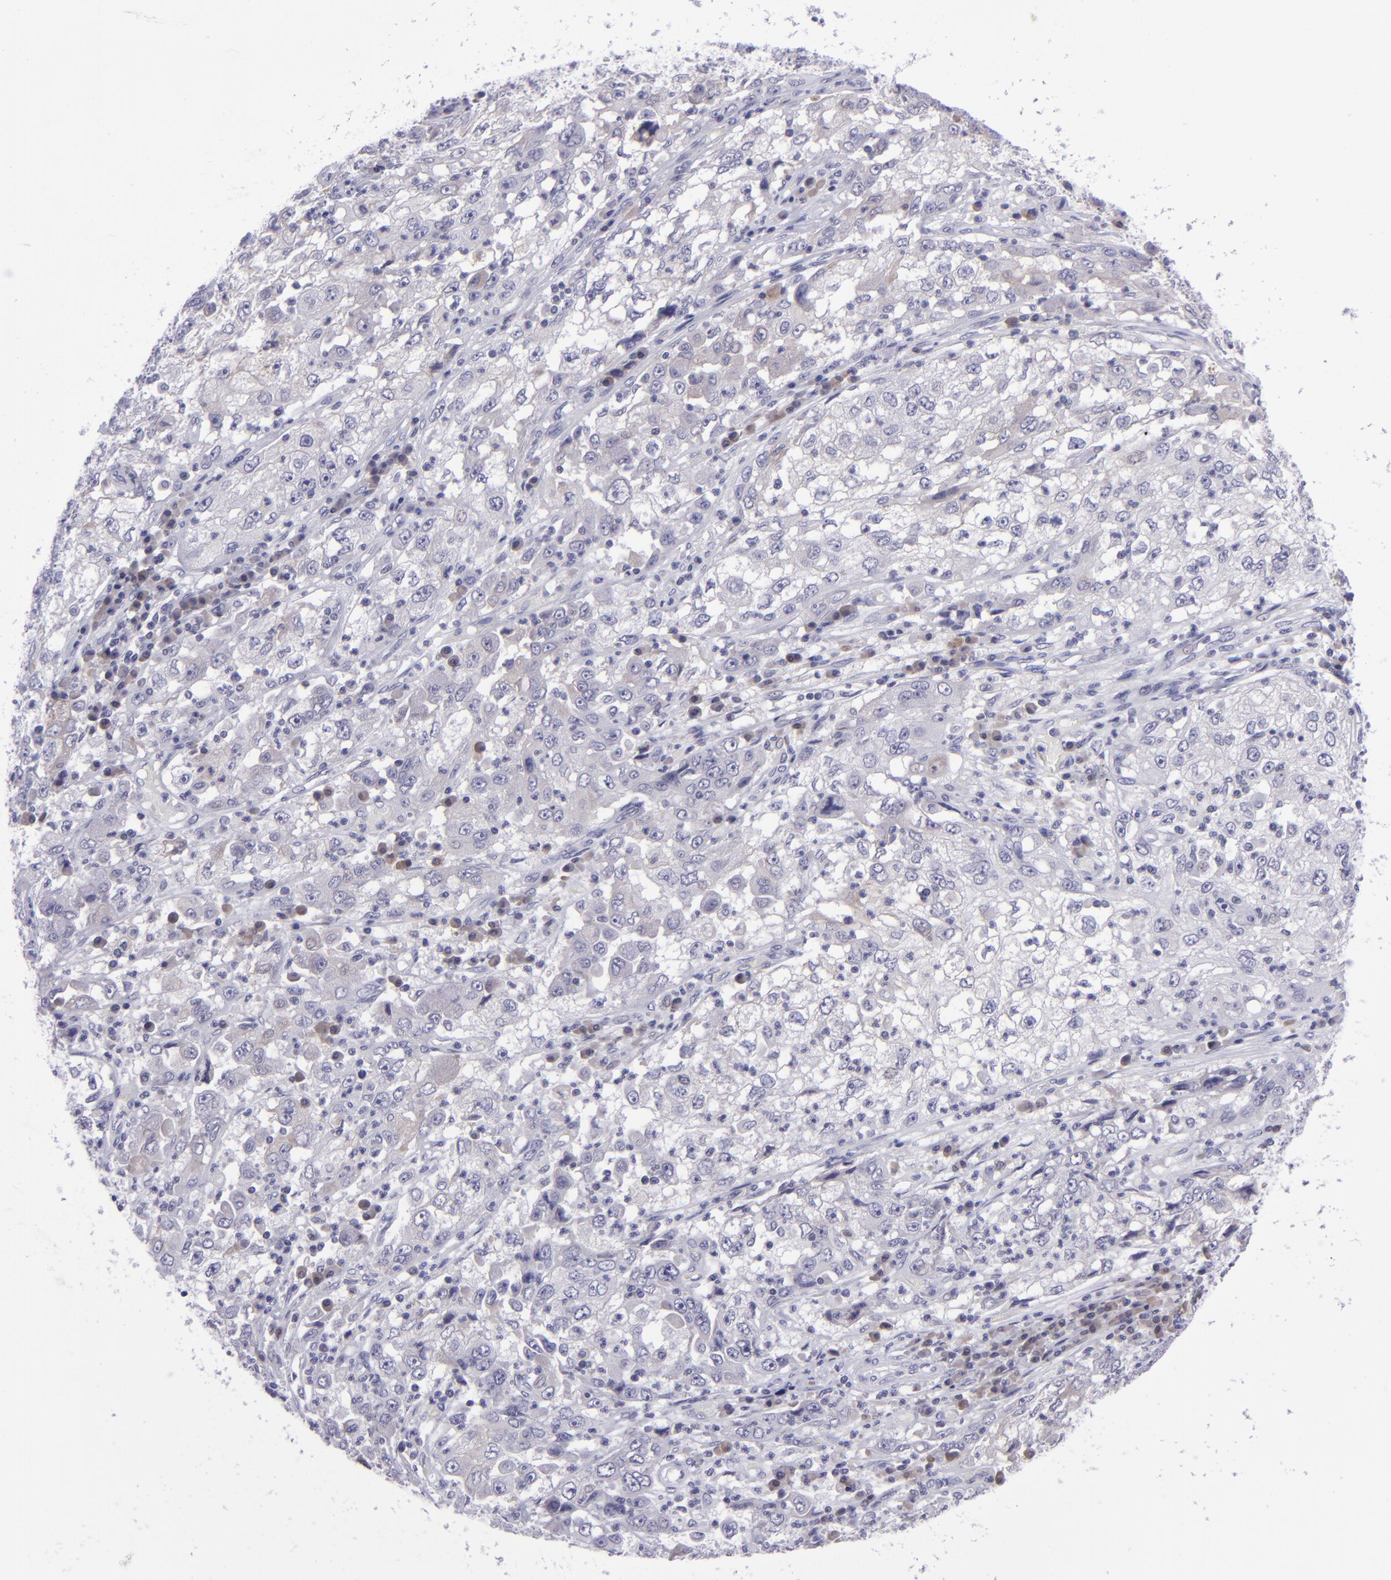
{"staining": {"intensity": "negative", "quantity": "none", "location": "none"}, "tissue": "cervical cancer", "cell_type": "Tumor cells", "image_type": "cancer", "snomed": [{"axis": "morphology", "description": "Squamous cell carcinoma, NOS"}, {"axis": "topography", "description": "Cervix"}], "caption": "Cervical cancer was stained to show a protein in brown. There is no significant expression in tumor cells.", "gene": "POU2F2", "patient": {"sex": "female", "age": 36}}